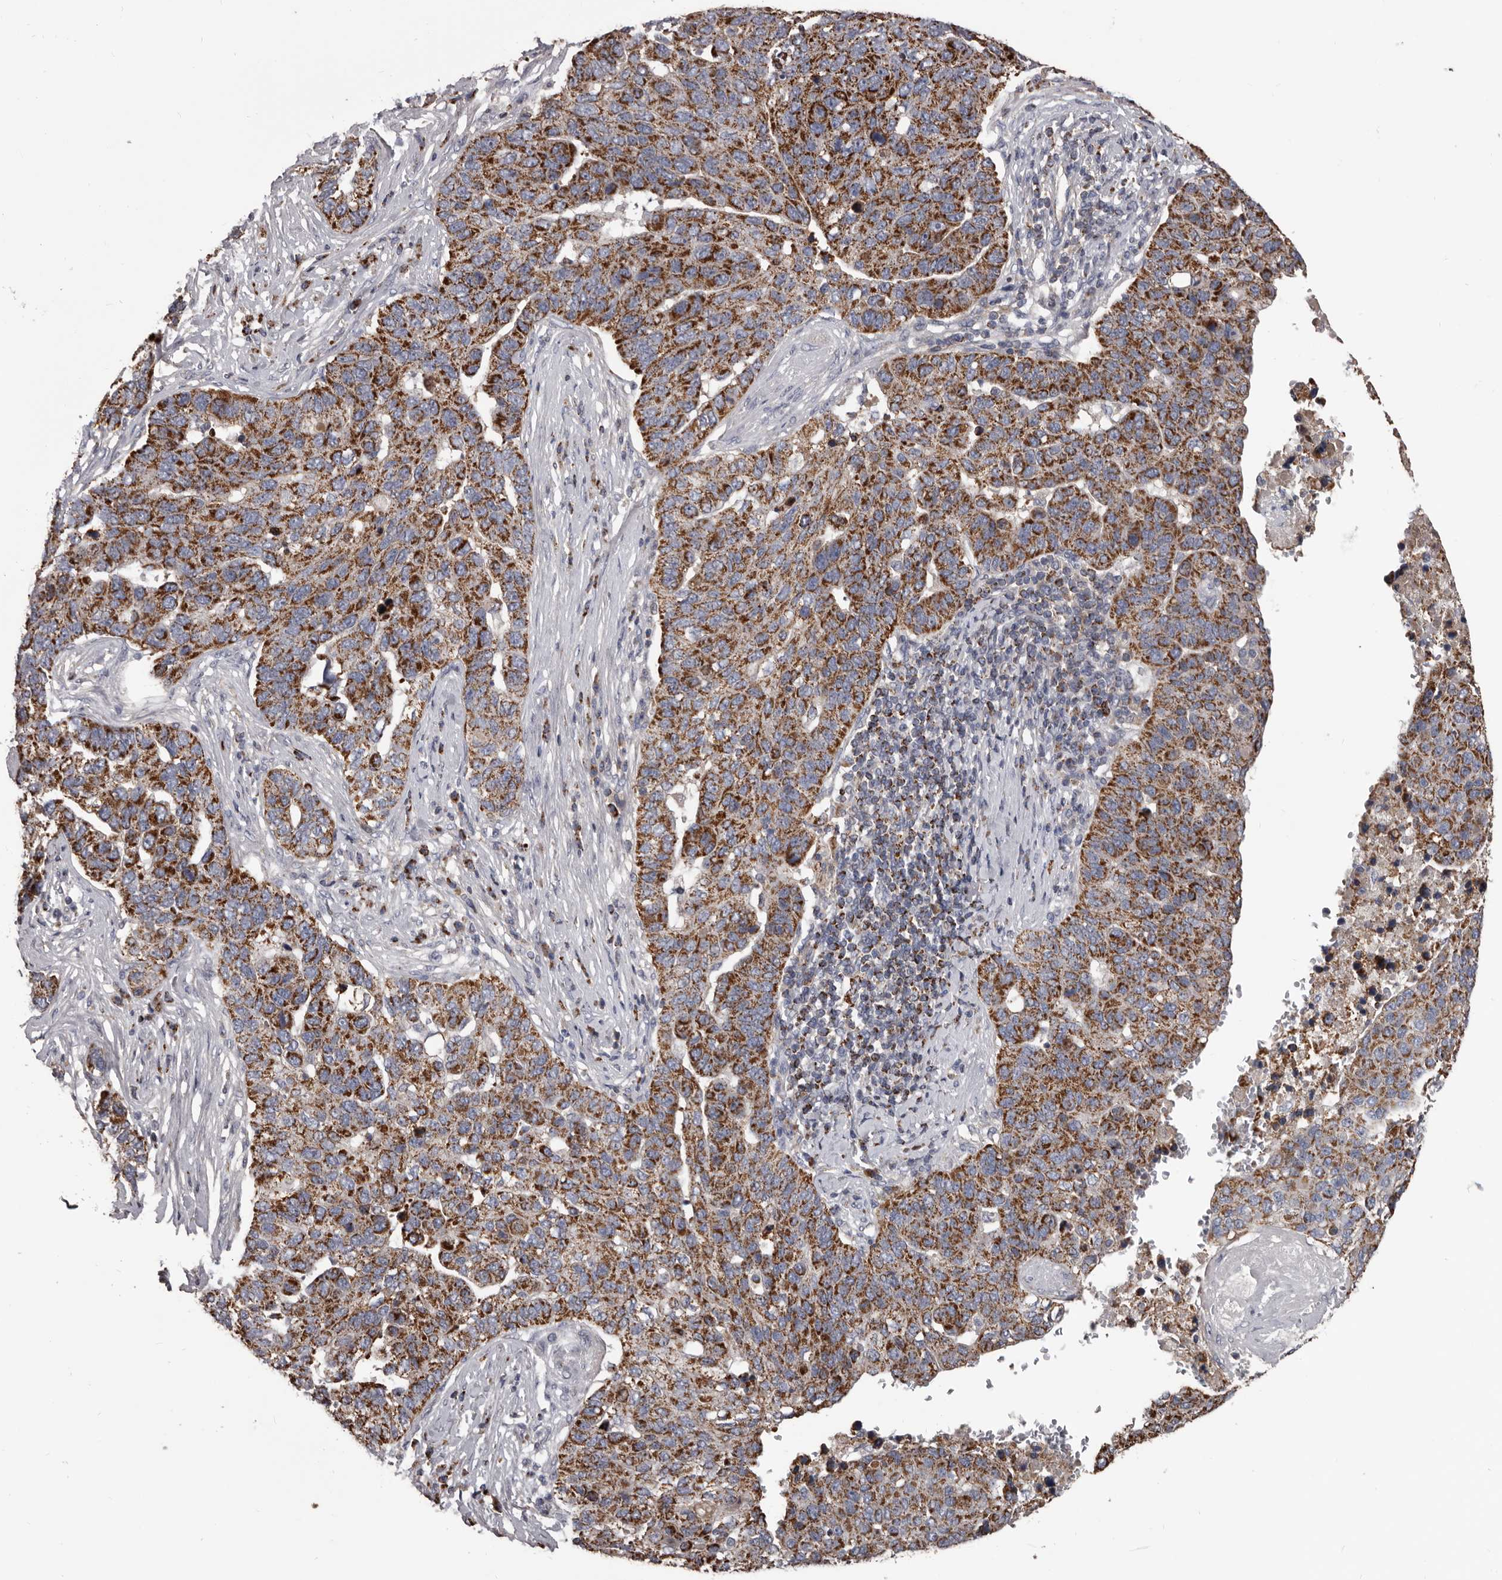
{"staining": {"intensity": "strong", "quantity": ">75%", "location": "cytoplasmic/membranous"}, "tissue": "pancreatic cancer", "cell_type": "Tumor cells", "image_type": "cancer", "snomed": [{"axis": "morphology", "description": "Adenocarcinoma, NOS"}, {"axis": "topography", "description": "Pancreas"}], "caption": "The micrograph demonstrates a brown stain indicating the presence of a protein in the cytoplasmic/membranous of tumor cells in pancreatic cancer (adenocarcinoma).", "gene": "ALDH5A1", "patient": {"sex": "female", "age": 61}}